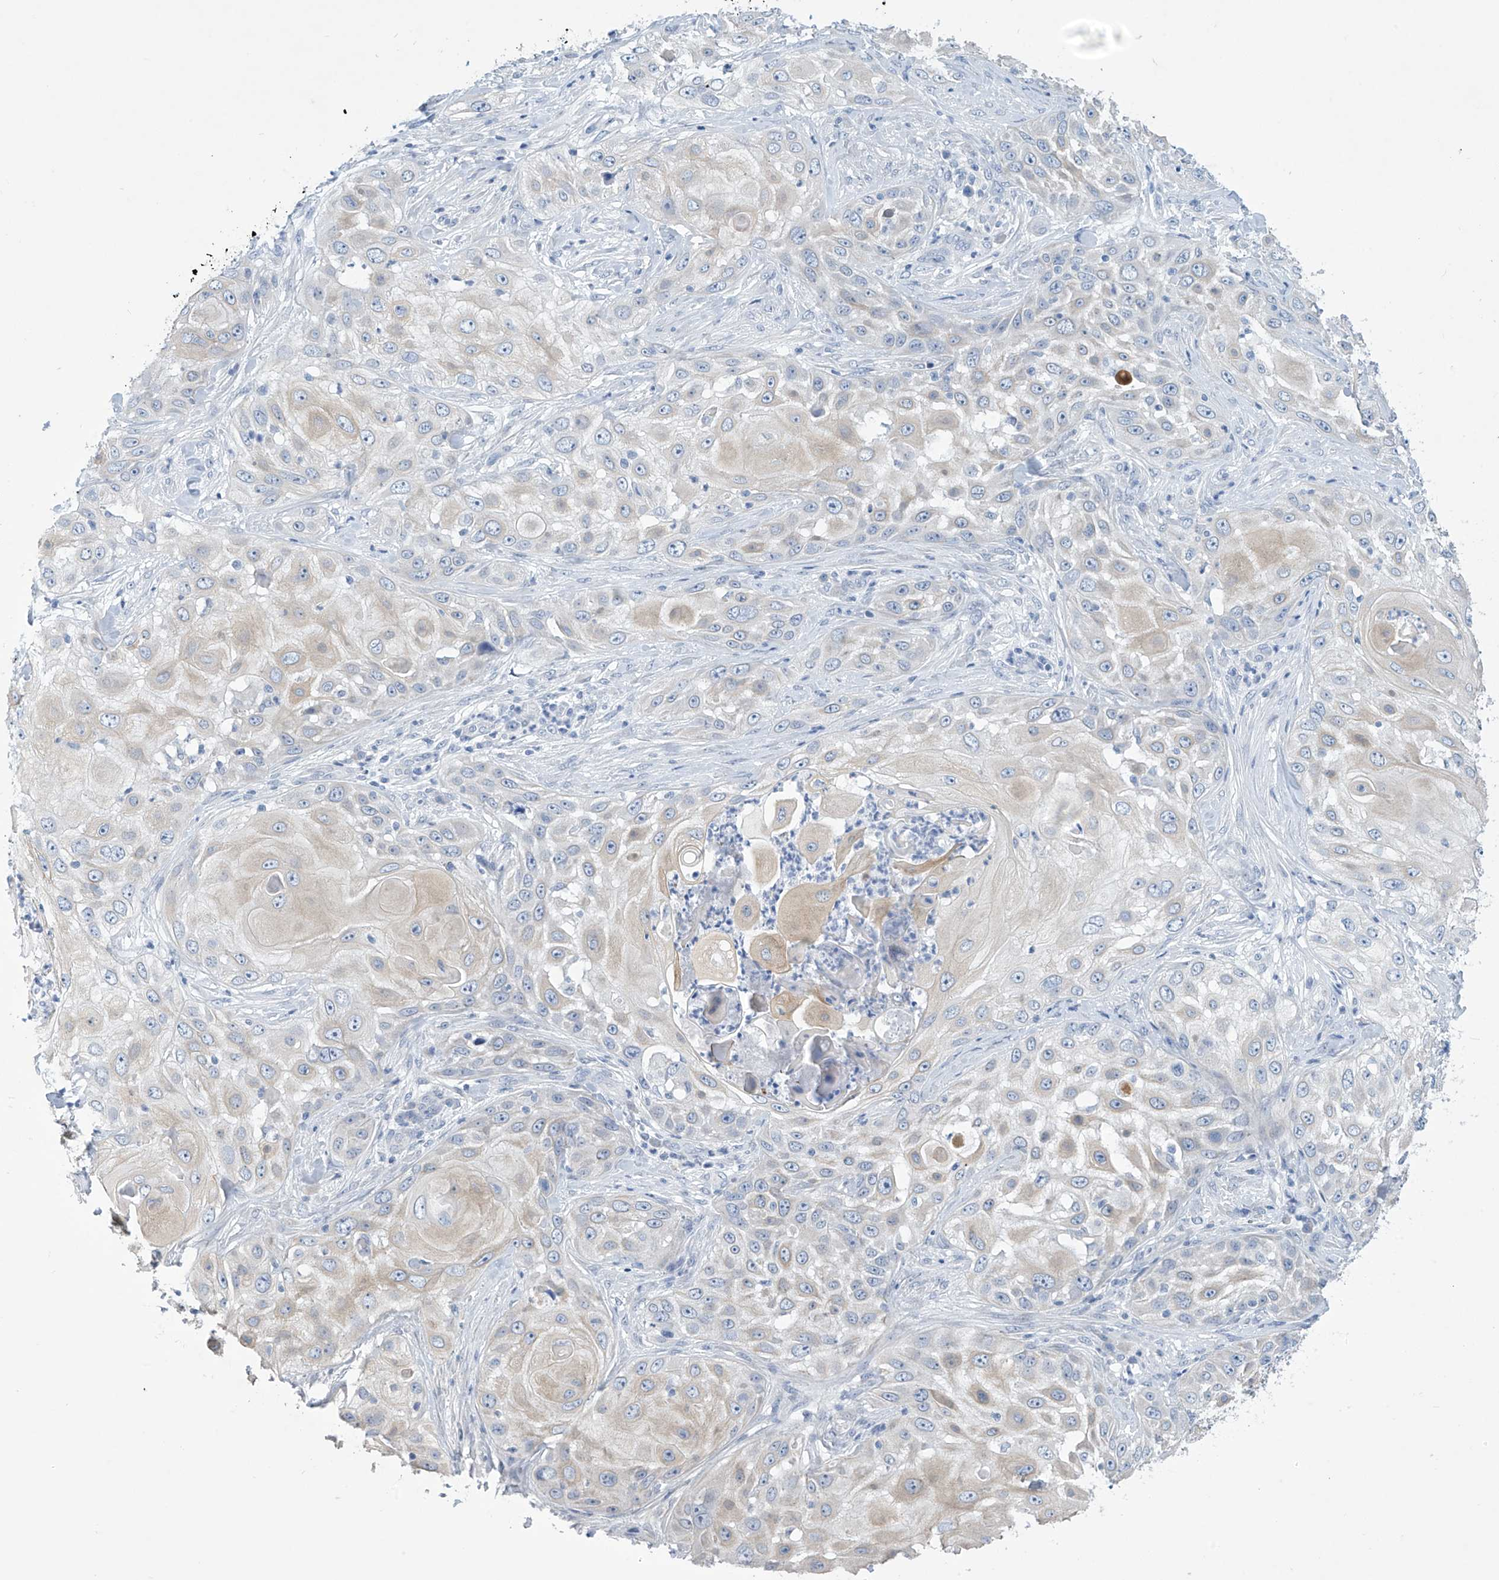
{"staining": {"intensity": "negative", "quantity": "none", "location": "none"}, "tissue": "skin cancer", "cell_type": "Tumor cells", "image_type": "cancer", "snomed": [{"axis": "morphology", "description": "Squamous cell carcinoma, NOS"}, {"axis": "topography", "description": "Skin"}], "caption": "There is no significant staining in tumor cells of squamous cell carcinoma (skin).", "gene": "SLC35A5", "patient": {"sex": "female", "age": 44}}